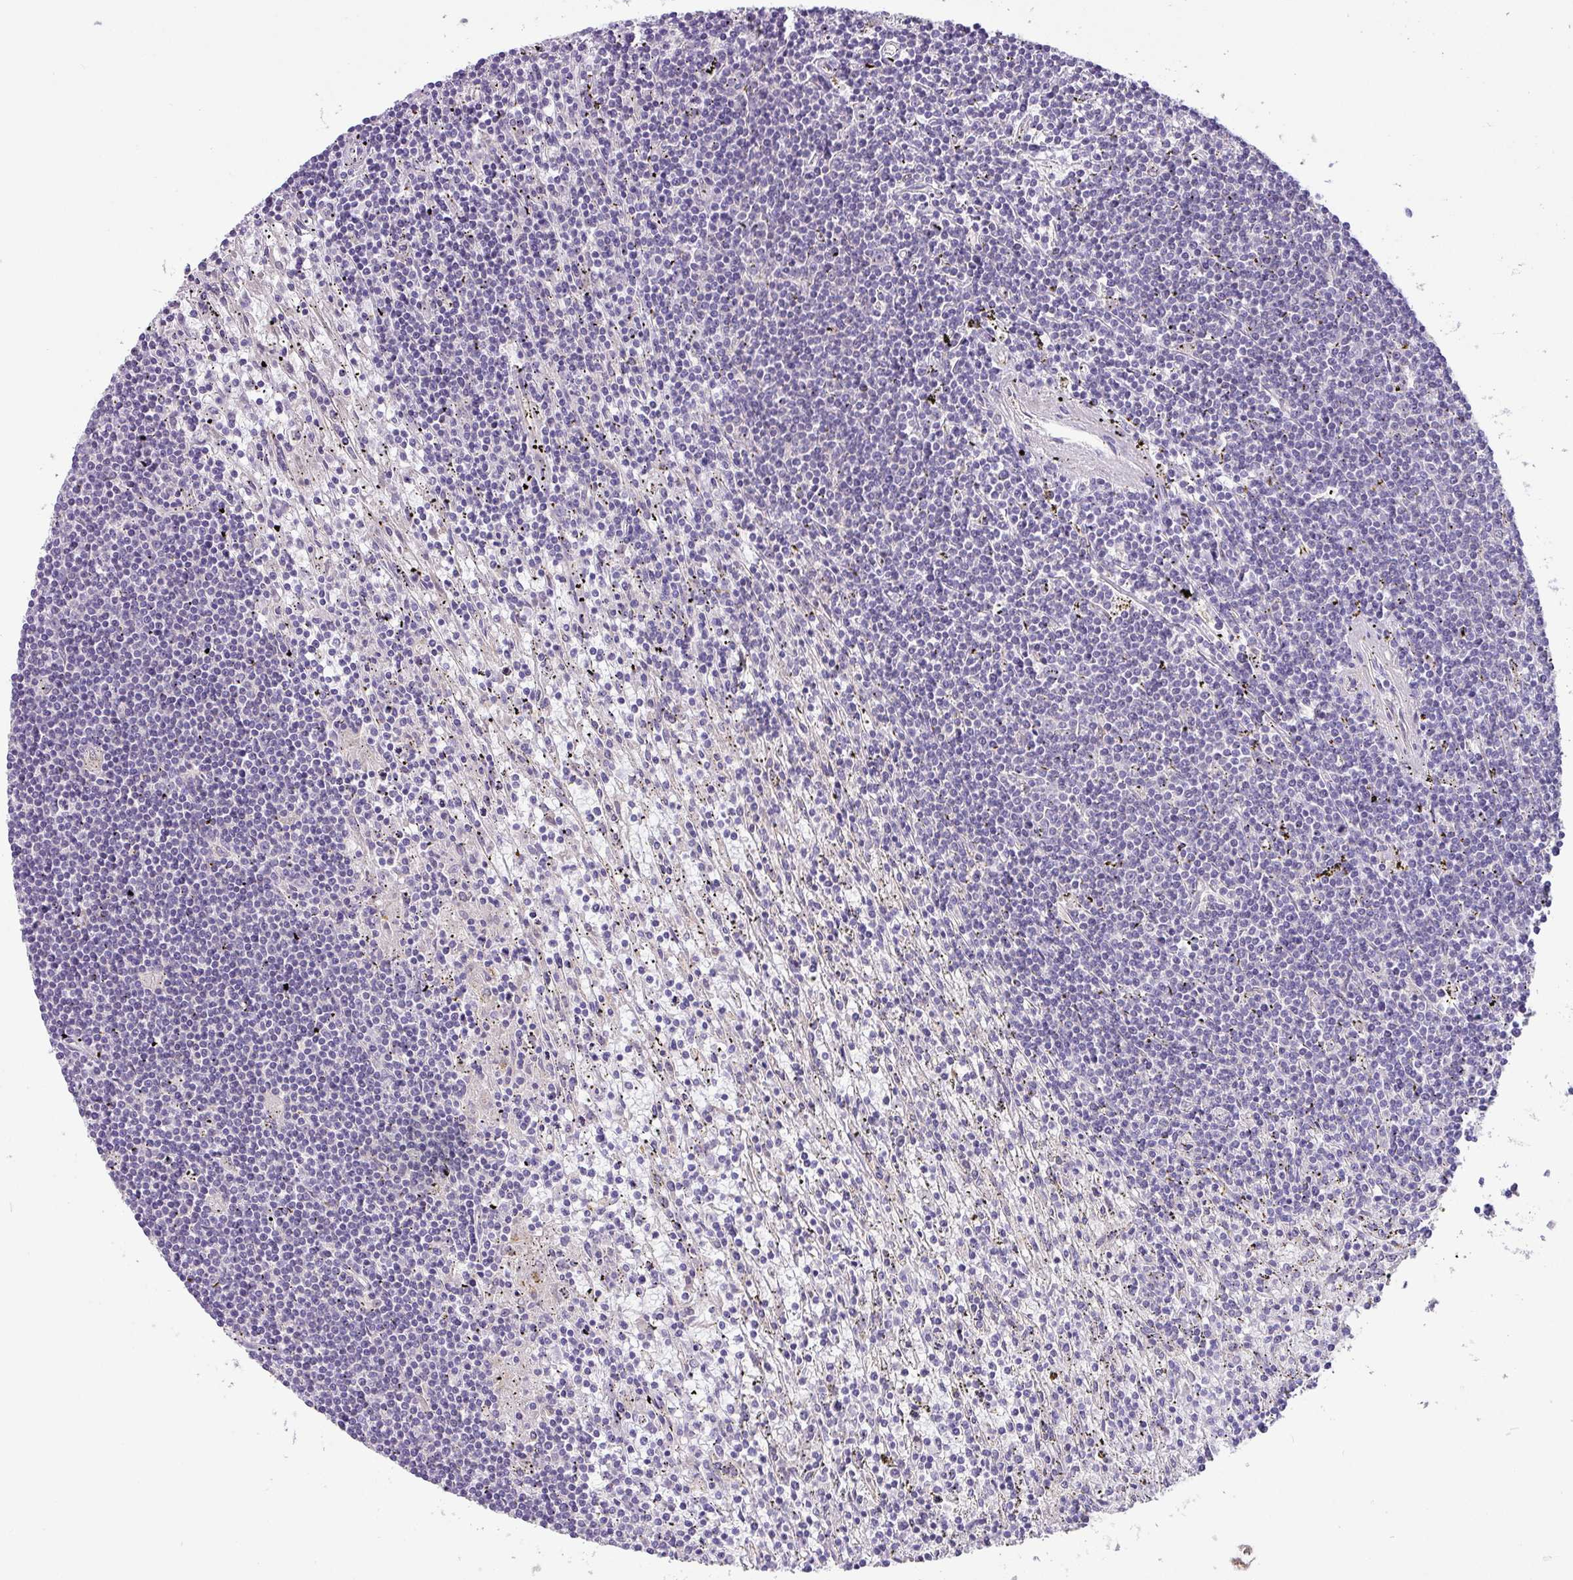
{"staining": {"intensity": "negative", "quantity": "none", "location": "none"}, "tissue": "lymphoma", "cell_type": "Tumor cells", "image_type": "cancer", "snomed": [{"axis": "morphology", "description": "Malignant lymphoma, non-Hodgkin's type, Low grade"}, {"axis": "topography", "description": "Spleen"}], "caption": "High magnification brightfield microscopy of lymphoma stained with DAB (3,3'-diaminobenzidine) (brown) and counterstained with hematoxylin (blue): tumor cells show no significant positivity.", "gene": "GALNT12", "patient": {"sex": "male", "age": 76}}